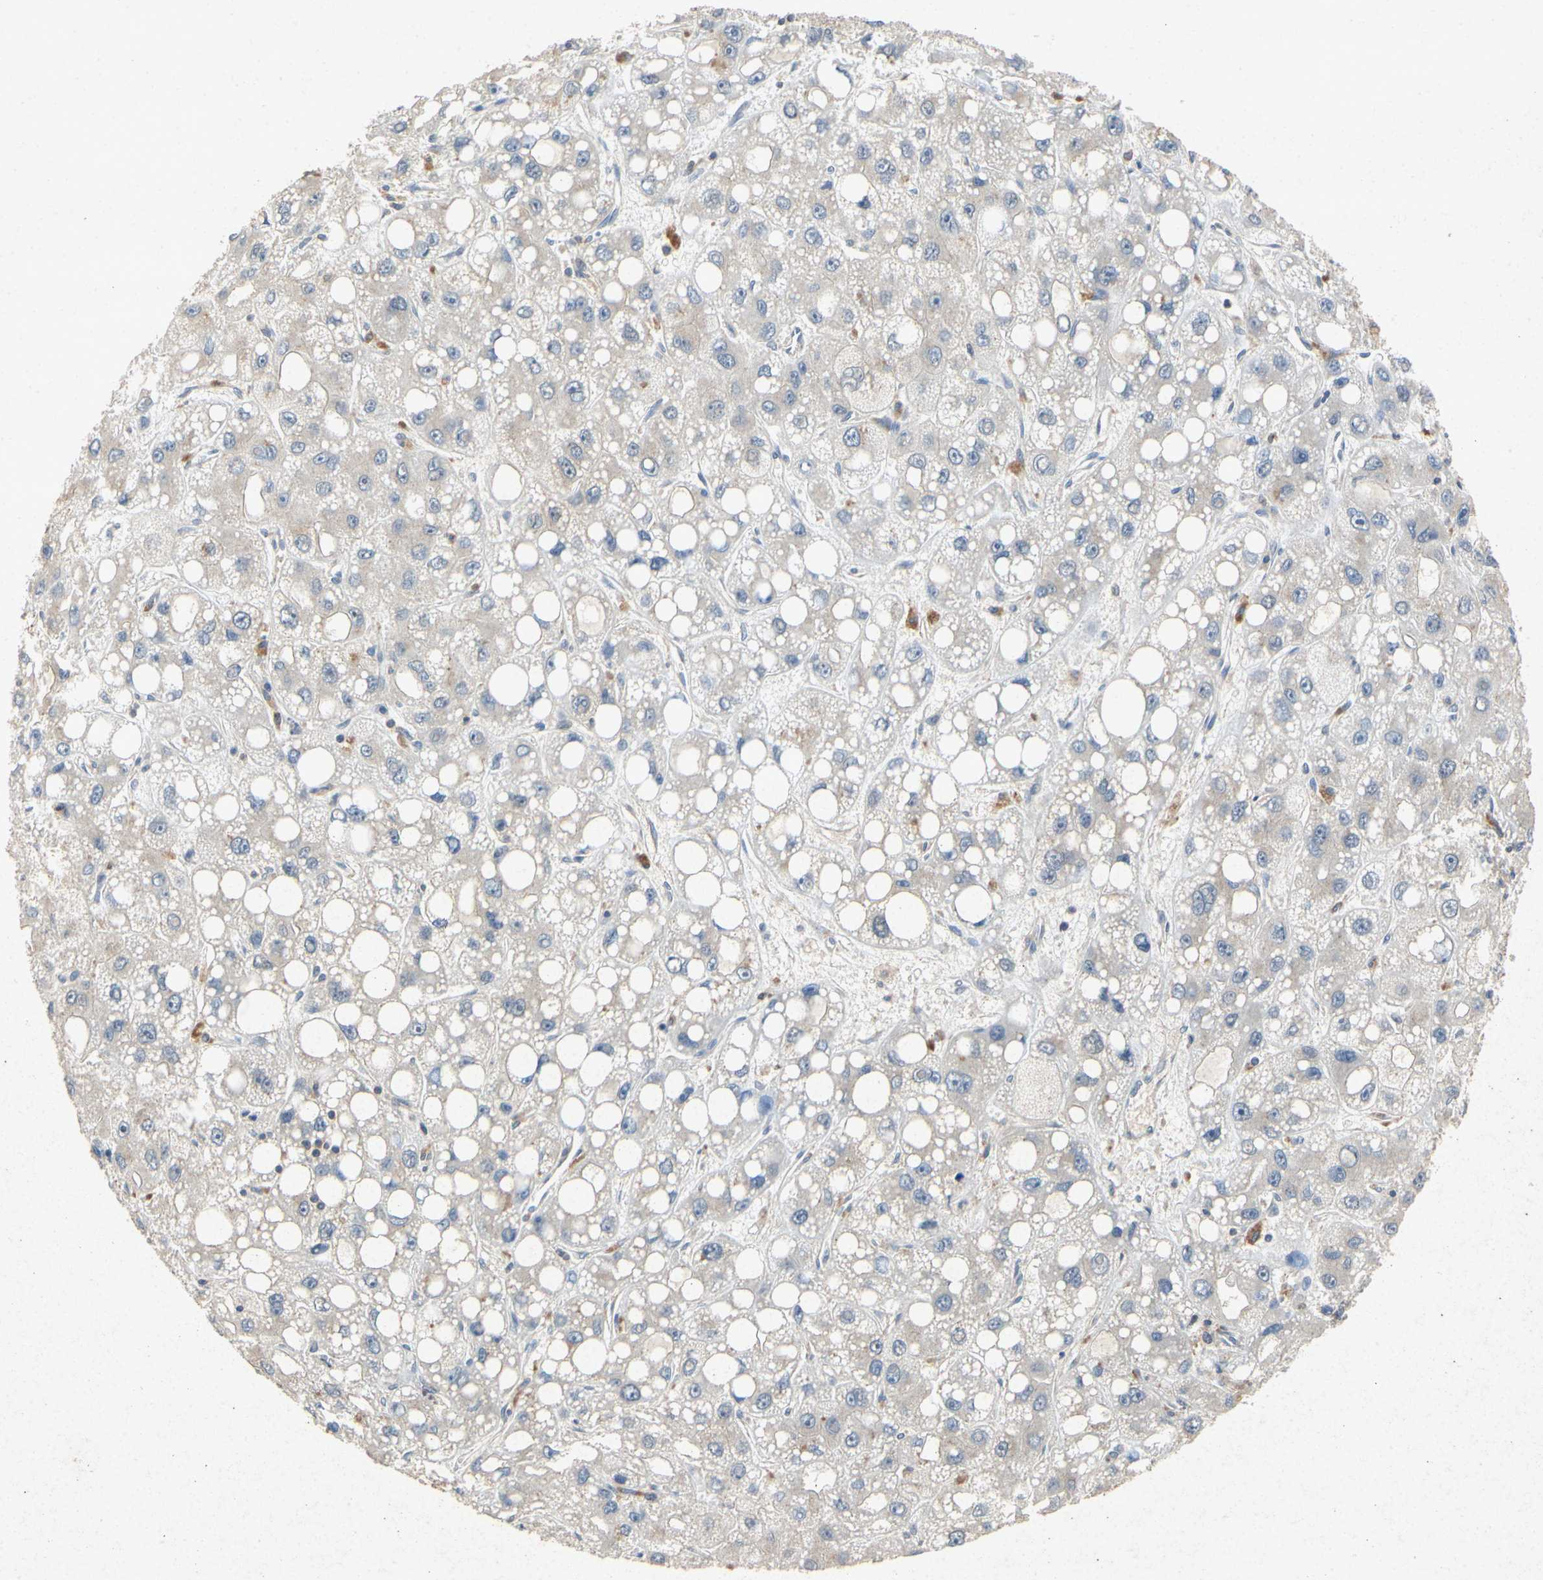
{"staining": {"intensity": "weak", "quantity": "<25%", "location": "cytoplasmic/membranous"}, "tissue": "liver cancer", "cell_type": "Tumor cells", "image_type": "cancer", "snomed": [{"axis": "morphology", "description": "Carcinoma, Hepatocellular, NOS"}, {"axis": "topography", "description": "Liver"}], "caption": "Liver cancer (hepatocellular carcinoma) stained for a protein using IHC displays no expression tumor cells.", "gene": "RPS6KA1", "patient": {"sex": "male", "age": 55}}